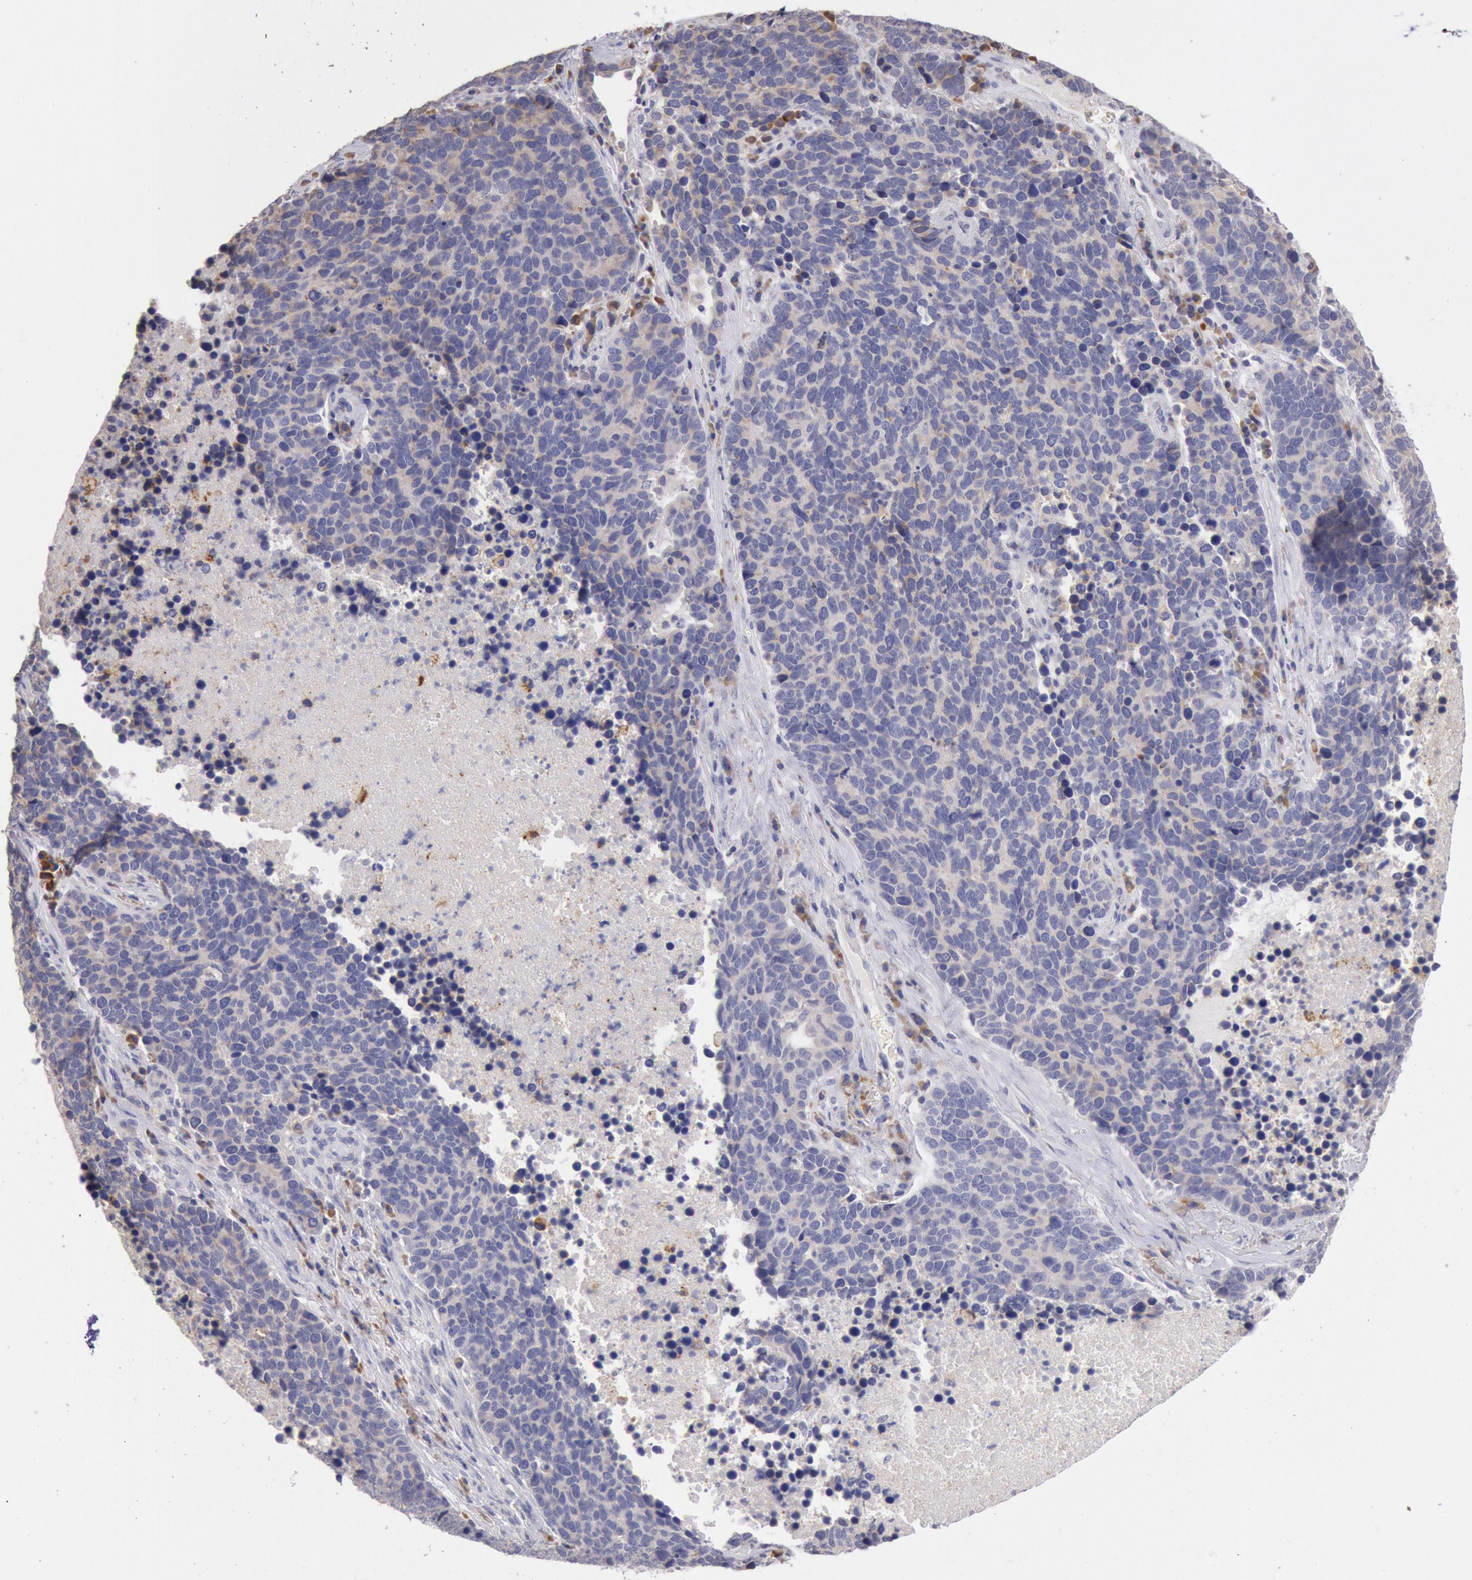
{"staining": {"intensity": "negative", "quantity": "none", "location": "none"}, "tissue": "lung cancer", "cell_type": "Tumor cells", "image_type": "cancer", "snomed": [{"axis": "morphology", "description": "Neoplasm, malignant, NOS"}, {"axis": "topography", "description": "Lung"}], "caption": "An immunohistochemistry (IHC) image of lung cancer (neoplasm (malignant)) is shown. There is no staining in tumor cells of lung cancer (neoplasm (malignant)). The staining was performed using DAB to visualize the protein expression in brown, while the nuclei were stained in blue with hematoxylin (Magnification: 20x).", "gene": "GAL3ST1", "patient": {"sex": "female", "age": 75}}